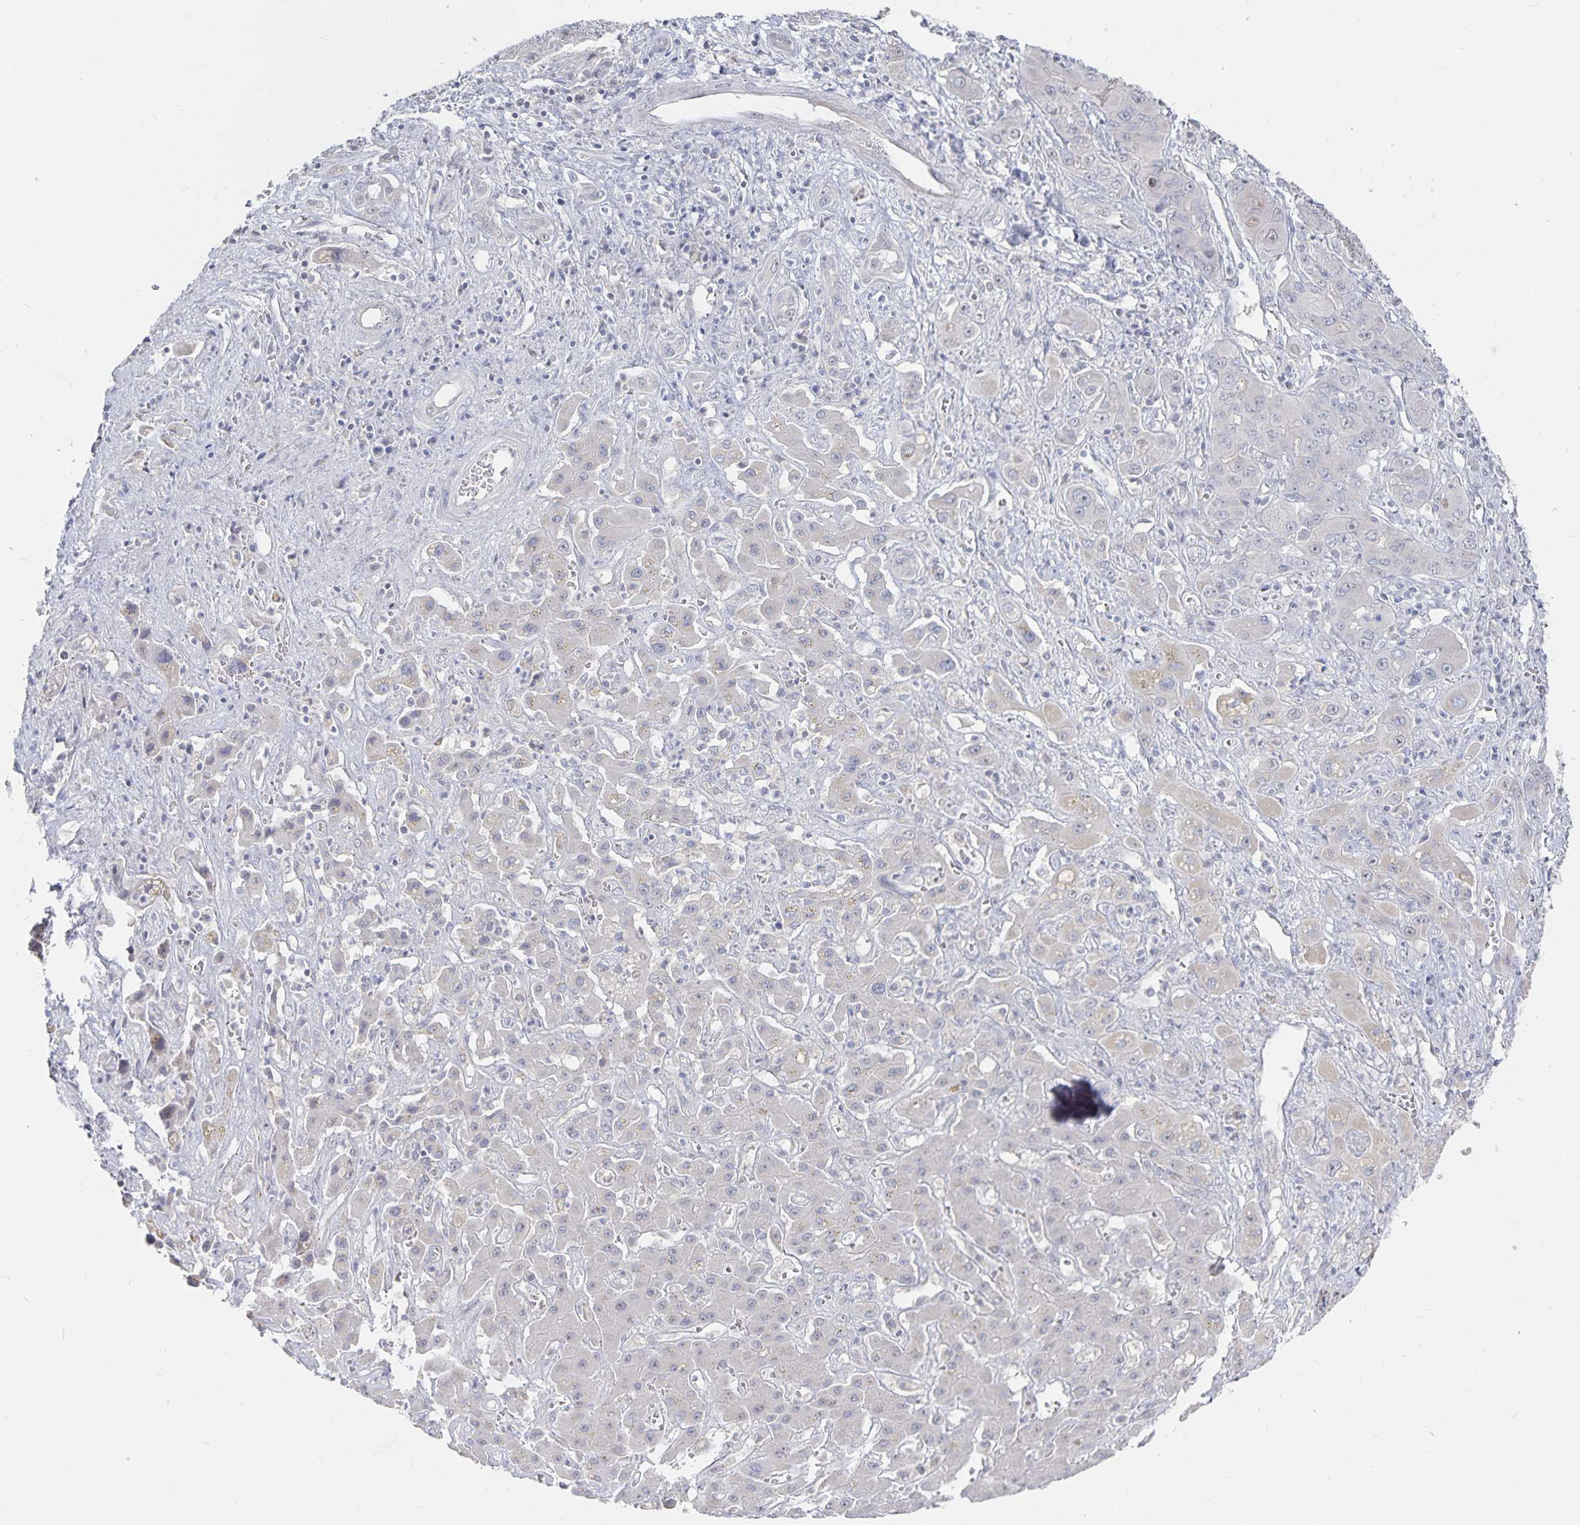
{"staining": {"intensity": "negative", "quantity": "none", "location": "none"}, "tissue": "liver cancer", "cell_type": "Tumor cells", "image_type": "cancer", "snomed": [{"axis": "morphology", "description": "Cholangiocarcinoma"}, {"axis": "topography", "description": "Liver"}], "caption": "Histopathology image shows no protein expression in tumor cells of liver cancer tissue. The staining is performed using DAB brown chromogen with nuclei counter-stained in using hematoxylin.", "gene": "DNAH9", "patient": {"sex": "male", "age": 67}}